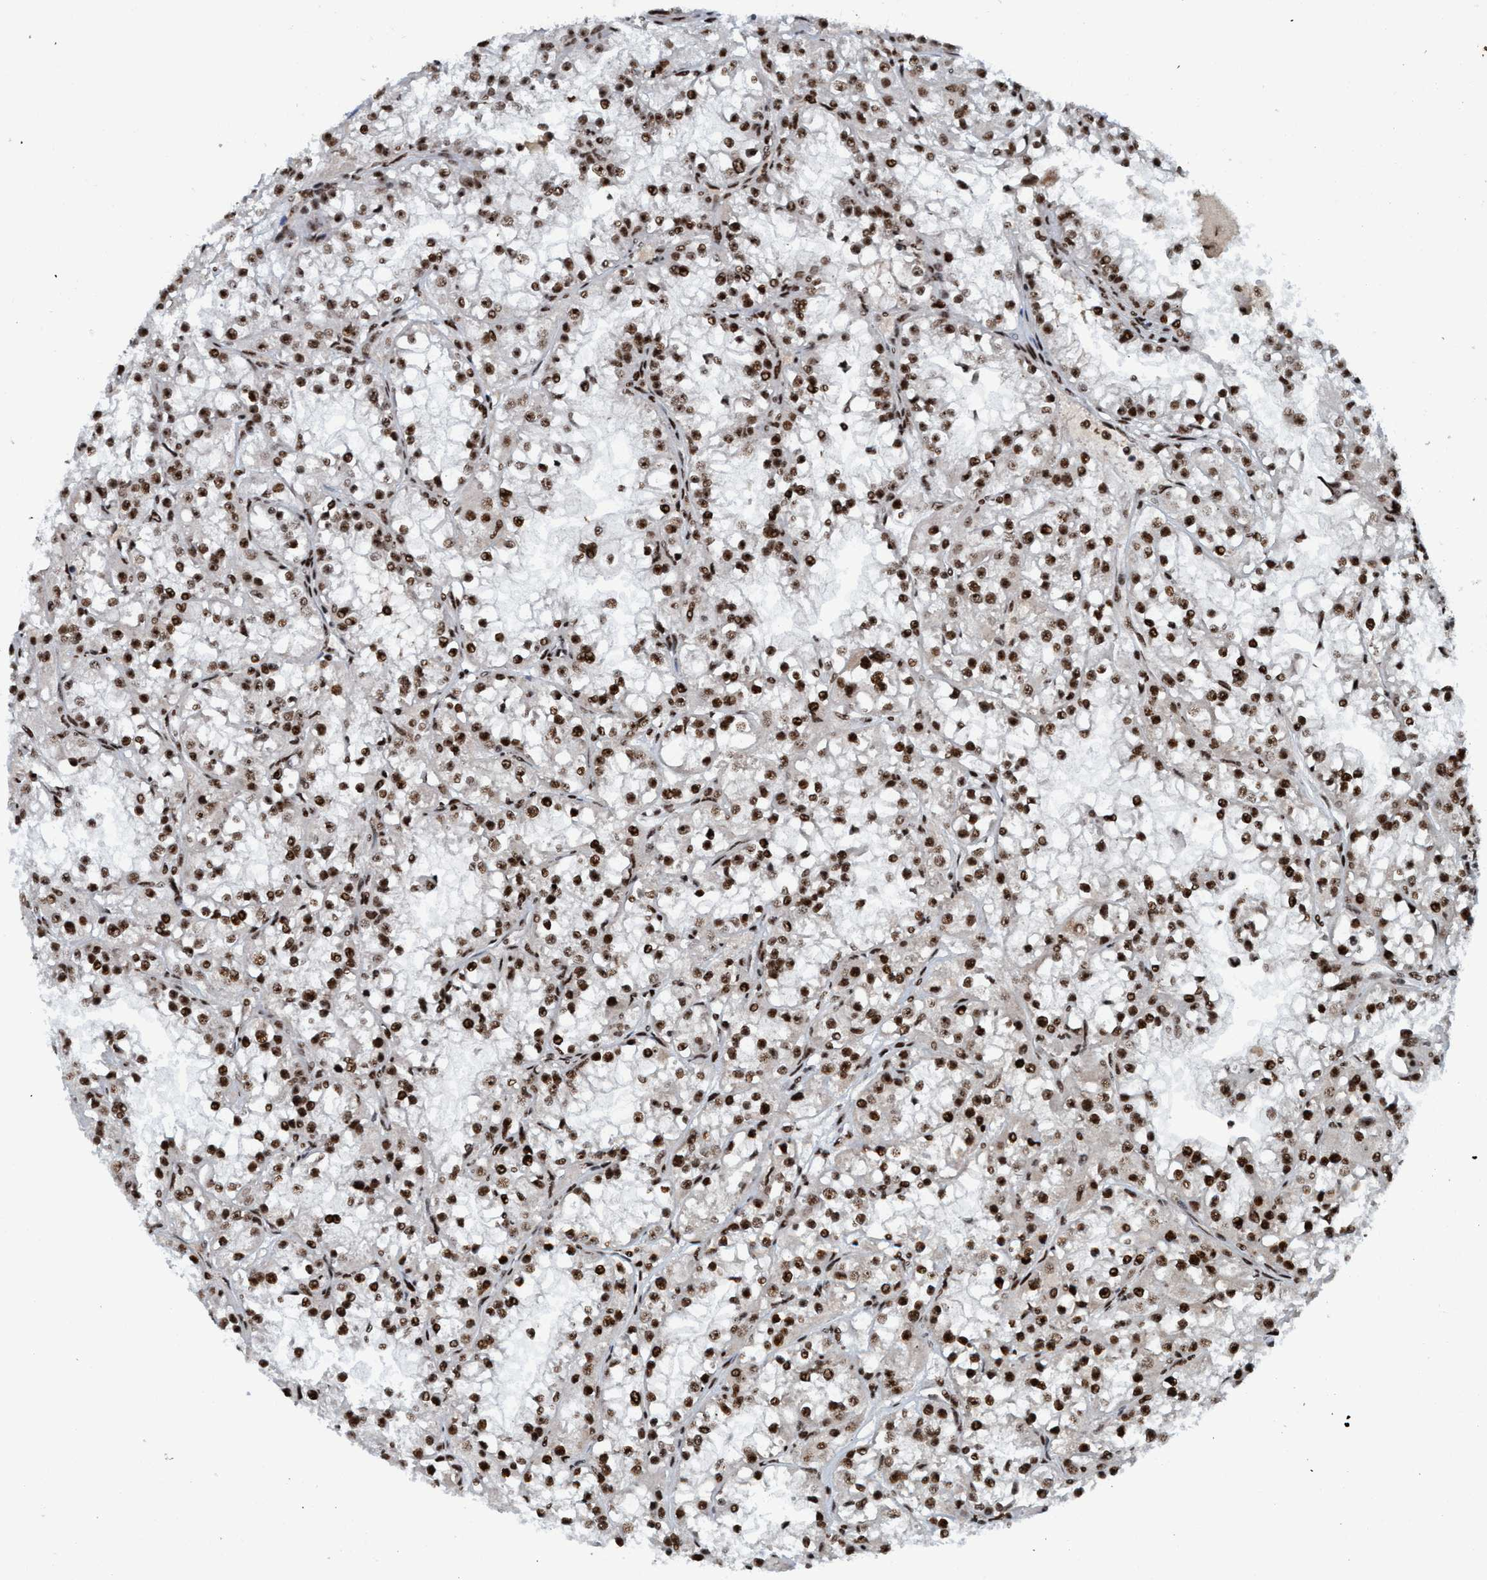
{"staining": {"intensity": "strong", "quantity": ">75%", "location": "nuclear"}, "tissue": "renal cancer", "cell_type": "Tumor cells", "image_type": "cancer", "snomed": [{"axis": "morphology", "description": "Adenocarcinoma, NOS"}, {"axis": "topography", "description": "Kidney"}], "caption": "About >75% of tumor cells in adenocarcinoma (renal) exhibit strong nuclear protein staining as visualized by brown immunohistochemical staining.", "gene": "TOPBP1", "patient": {"sex": "female", "age": 52}}